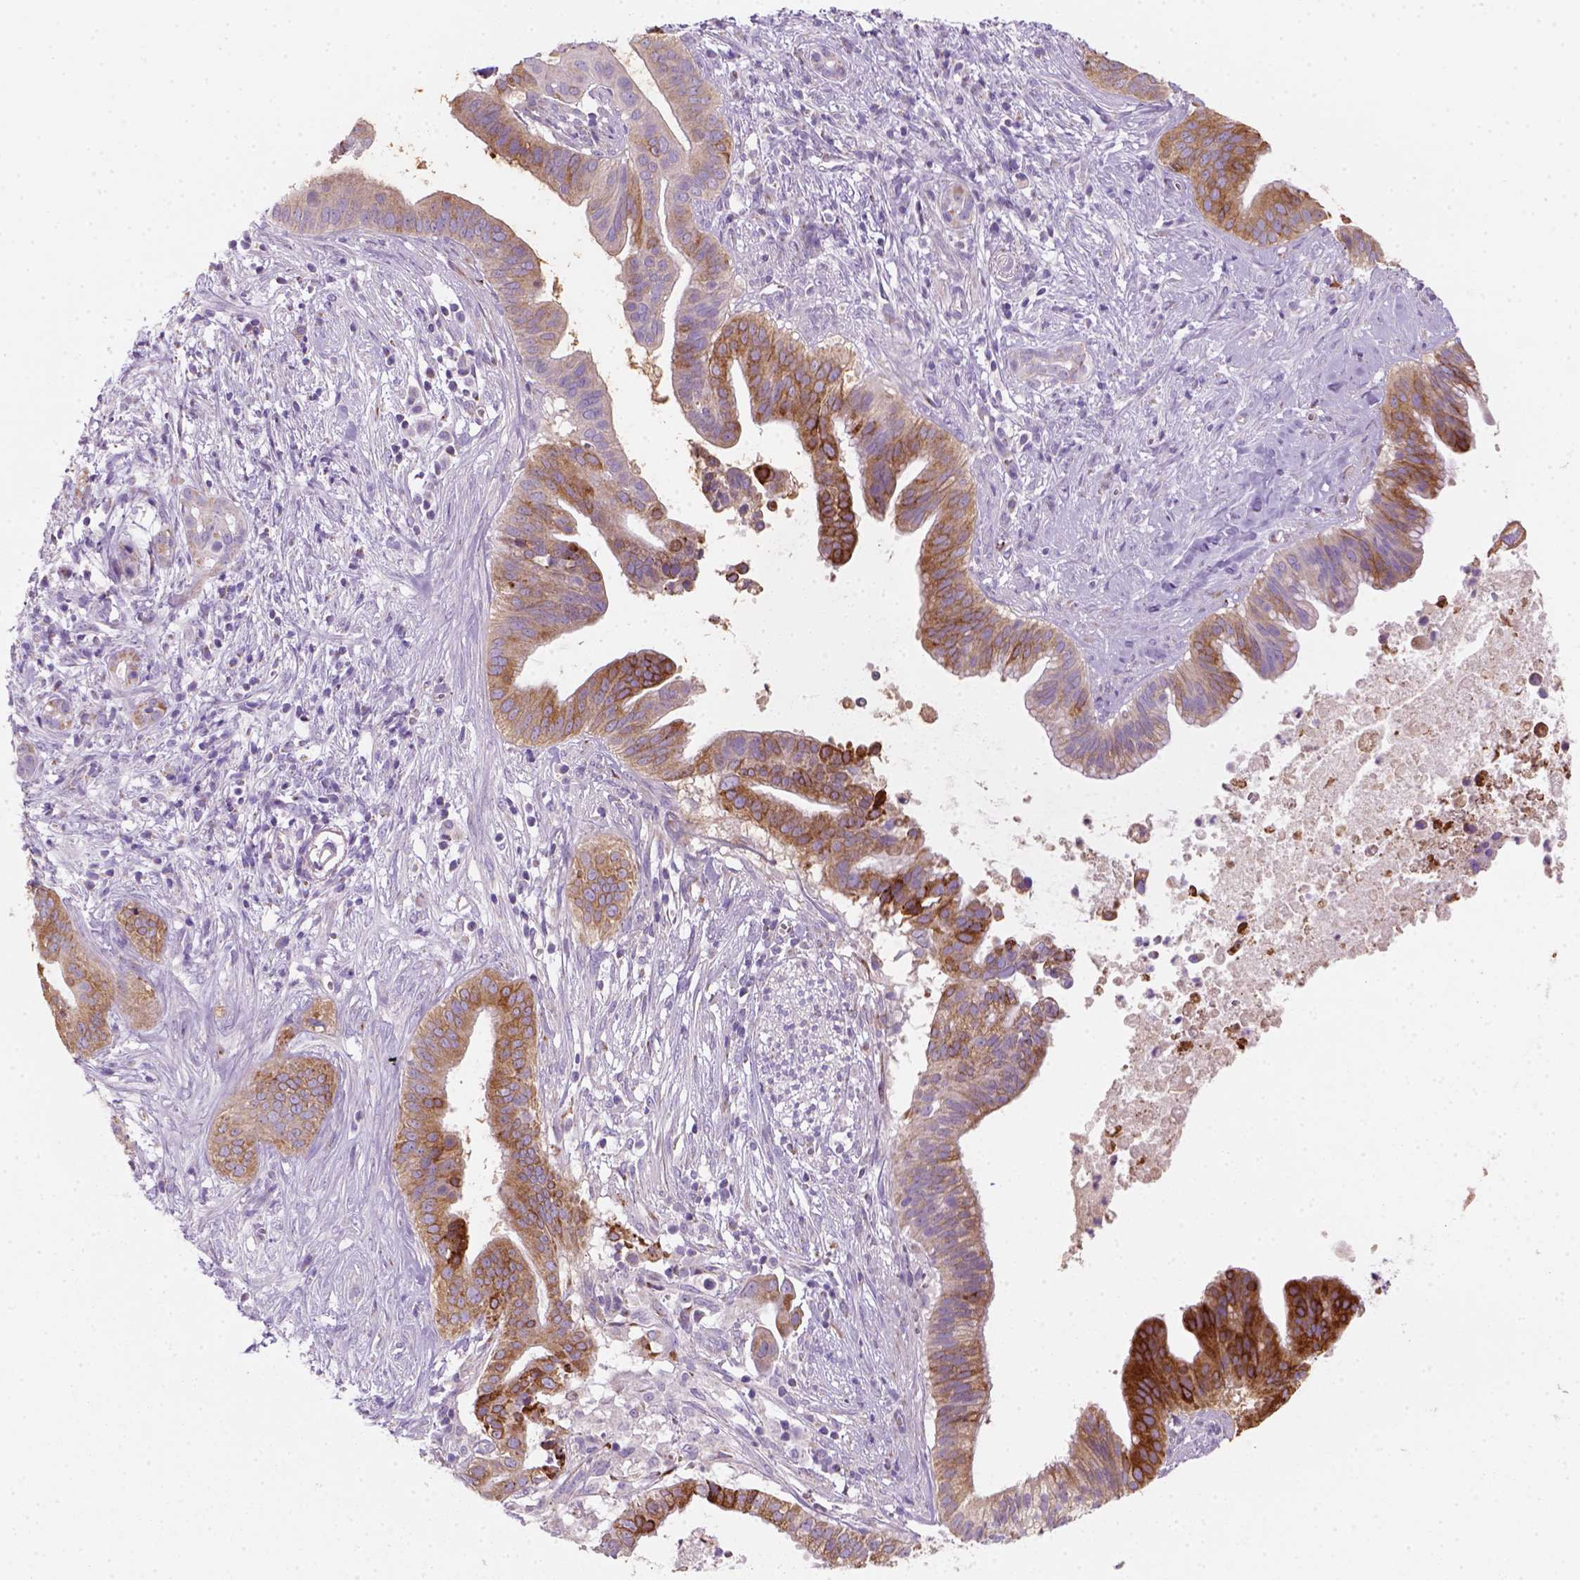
{"staining": {"intensity": "moderate", "quantity": "25%-75%", "location": "cytoplasmic/membranous"}, "tissue": "pancreatic cancer", "cell_type": "Tumor cells", "image_type": "cancer", "snomed": [{"axis": "morphology", "description": "Adenocarcinoma, NOS"}, {"axis": "topography", "description": "Pancreas"}], "caption": "Protein expression analysis of pancreatic cancer (adenocarcinoma) demonstrates moderate cytoplasmic/membranous positivity in about 25%-75% of tumor cells.", "gene": "CES2", "patient": {"sex": "male", "age": 61}}